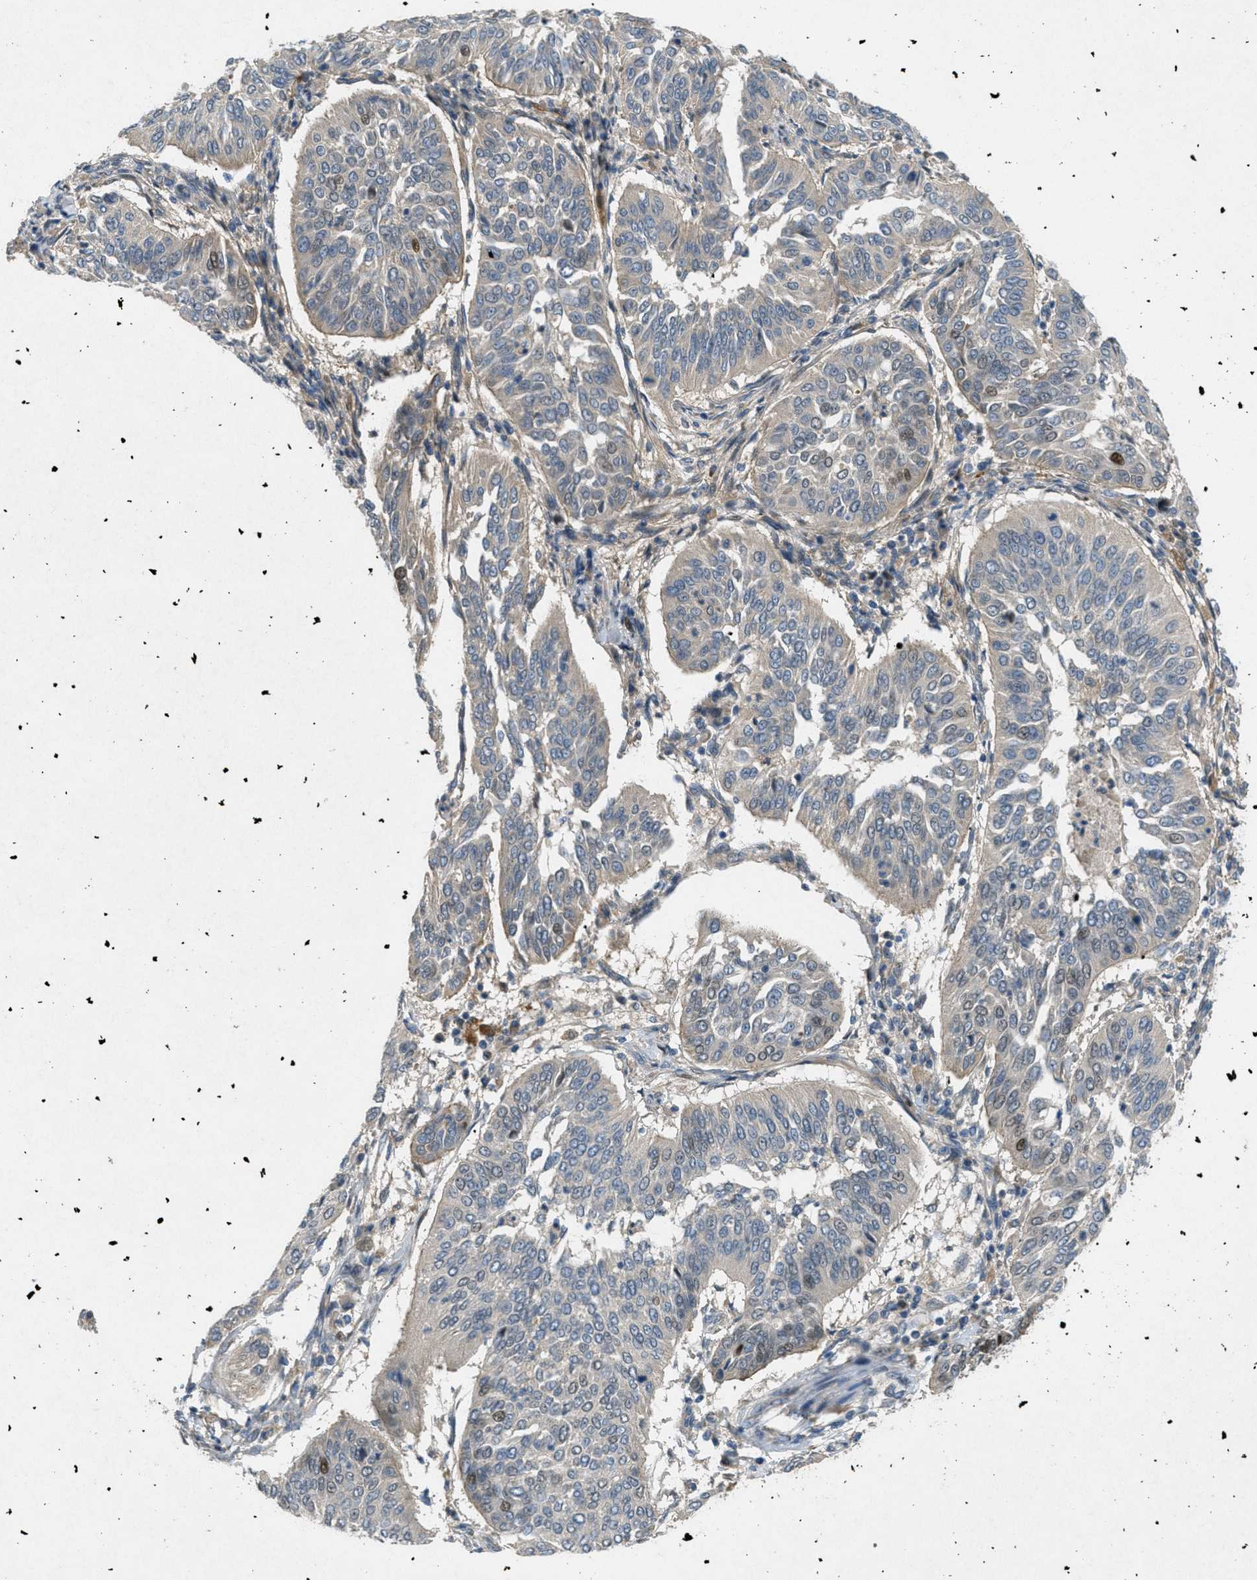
{"staining": {"intensity": "weak", "quantity": "25%-75%", "location": "cytoplasmic/membranous"}, "tissue": "cervical cancer", "cell_type": "Tumor cells", "image_type": "cancer", "snomed": [{"axis": "morphology", "description": "Normal tissue, NOS"}, {"axis": "morphology", "description": "Squamous cell carcinoma, NOS"}, {"axis": "topography", "description": "Cervix"}], "caption": "Immunohistochemical staining of squamous cell carcinoma (cervical) shows weak cytoplasmic/membranous protein staining in about 25%-75% of tumor cells. Immunohistochemistry (ihc) stains the protein of interest in brown and the nuclei are stained blue.", "gene": "ADCY6", "patient": {"sex": "female", "age": 39}}